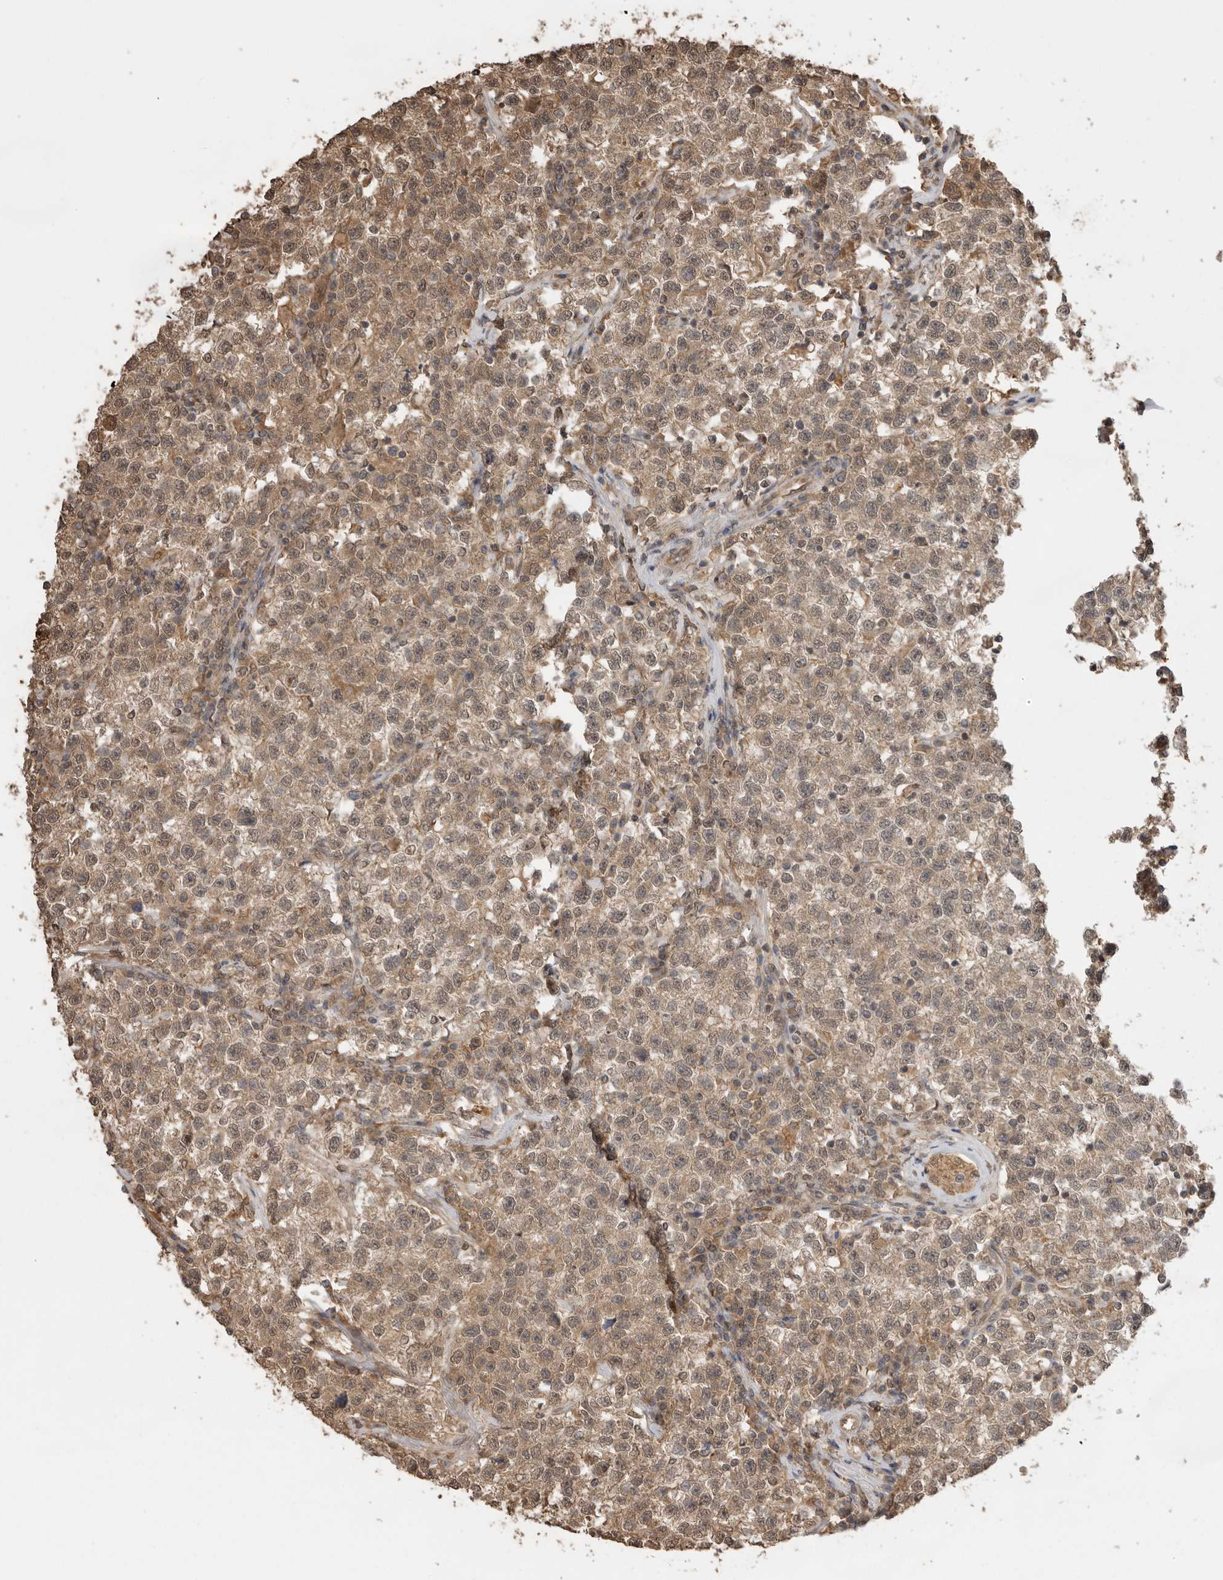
{"staining": {"intensity": "moderate", "quantity": ">75%", "location": "cytoplasmic/membranous,nuclear"}, "tissue": "testis cancer", "cell_type": "Tumor cells", "image_type": "cancer", "snomed": [{"axis": "morphology", "description": "Seminoma, NOS"}, {"axis": "topography", "description": "Testis"}], "caption": "Immunohistochemistry (IHC) histopathology image of neoplastic tissue: human testis cancer stained using IHC demonstrates medium levels of moderate protein expression localized specifically in the cytoplasmic/membranous and nuclear of tumor cells, appearing as a cytoplasmic/membranous and nuclear brown color.", "gene": "JAG2", "patient": {"sex": "male", "age": 22}}